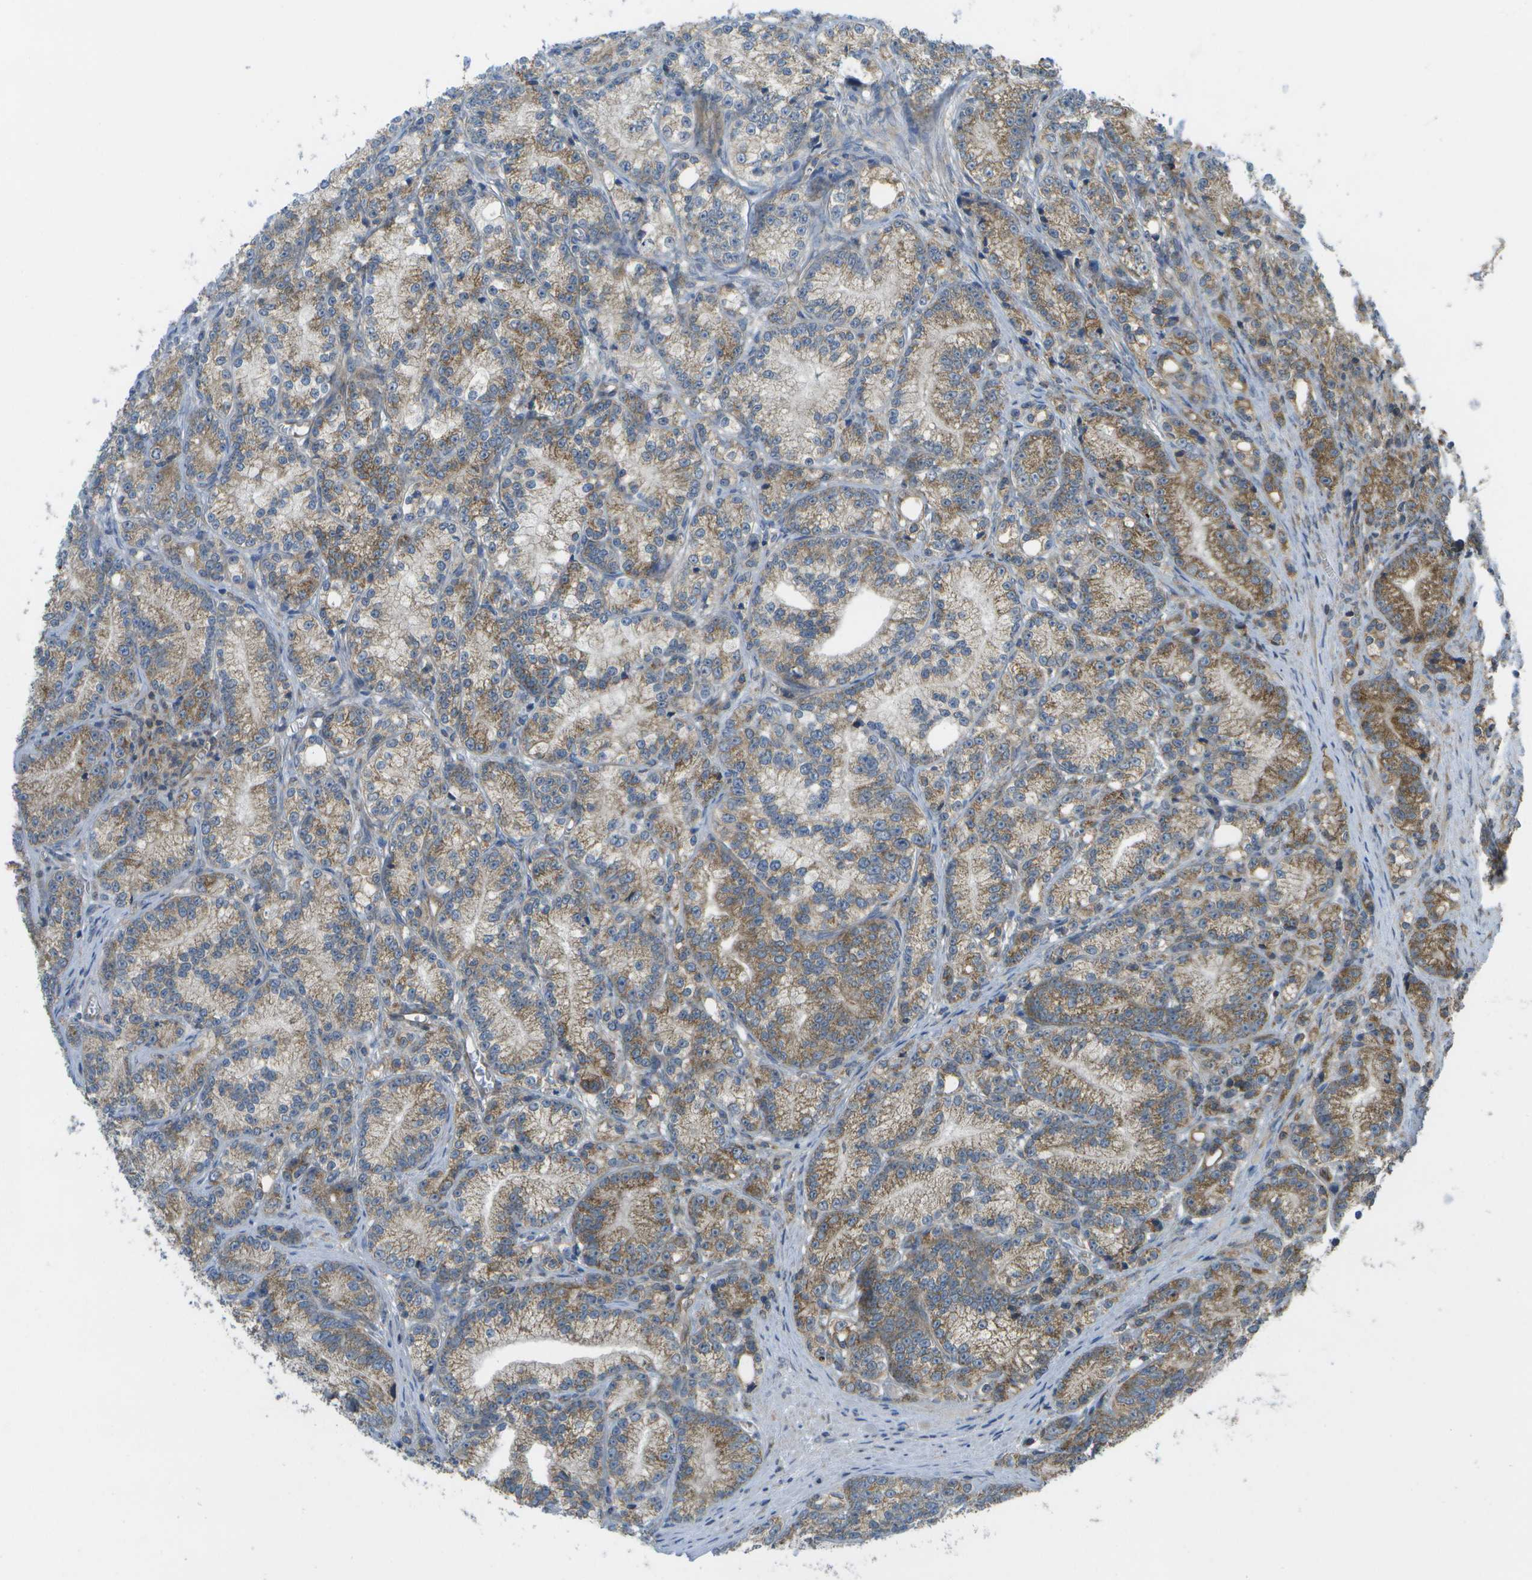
{"staining": {"intensity": "moderate", "quantity": ">75%", "location": "cytoplasmic/membranous"}, "tissue": "prostate cancer", "cell_type": "Tumor cells", "image_type": "cancer", "snomed": [{"axis": "morphology", "description": "Adenocarcinoma, Low grade"}, {"axis": "topography", "description": "Prostate"}], "caption": "Human prostate cancer stained with a protein marker shows moderate staining in tumor cells.", "gene": "DPM3", "patient": {"sex": "male", "age": 89}}